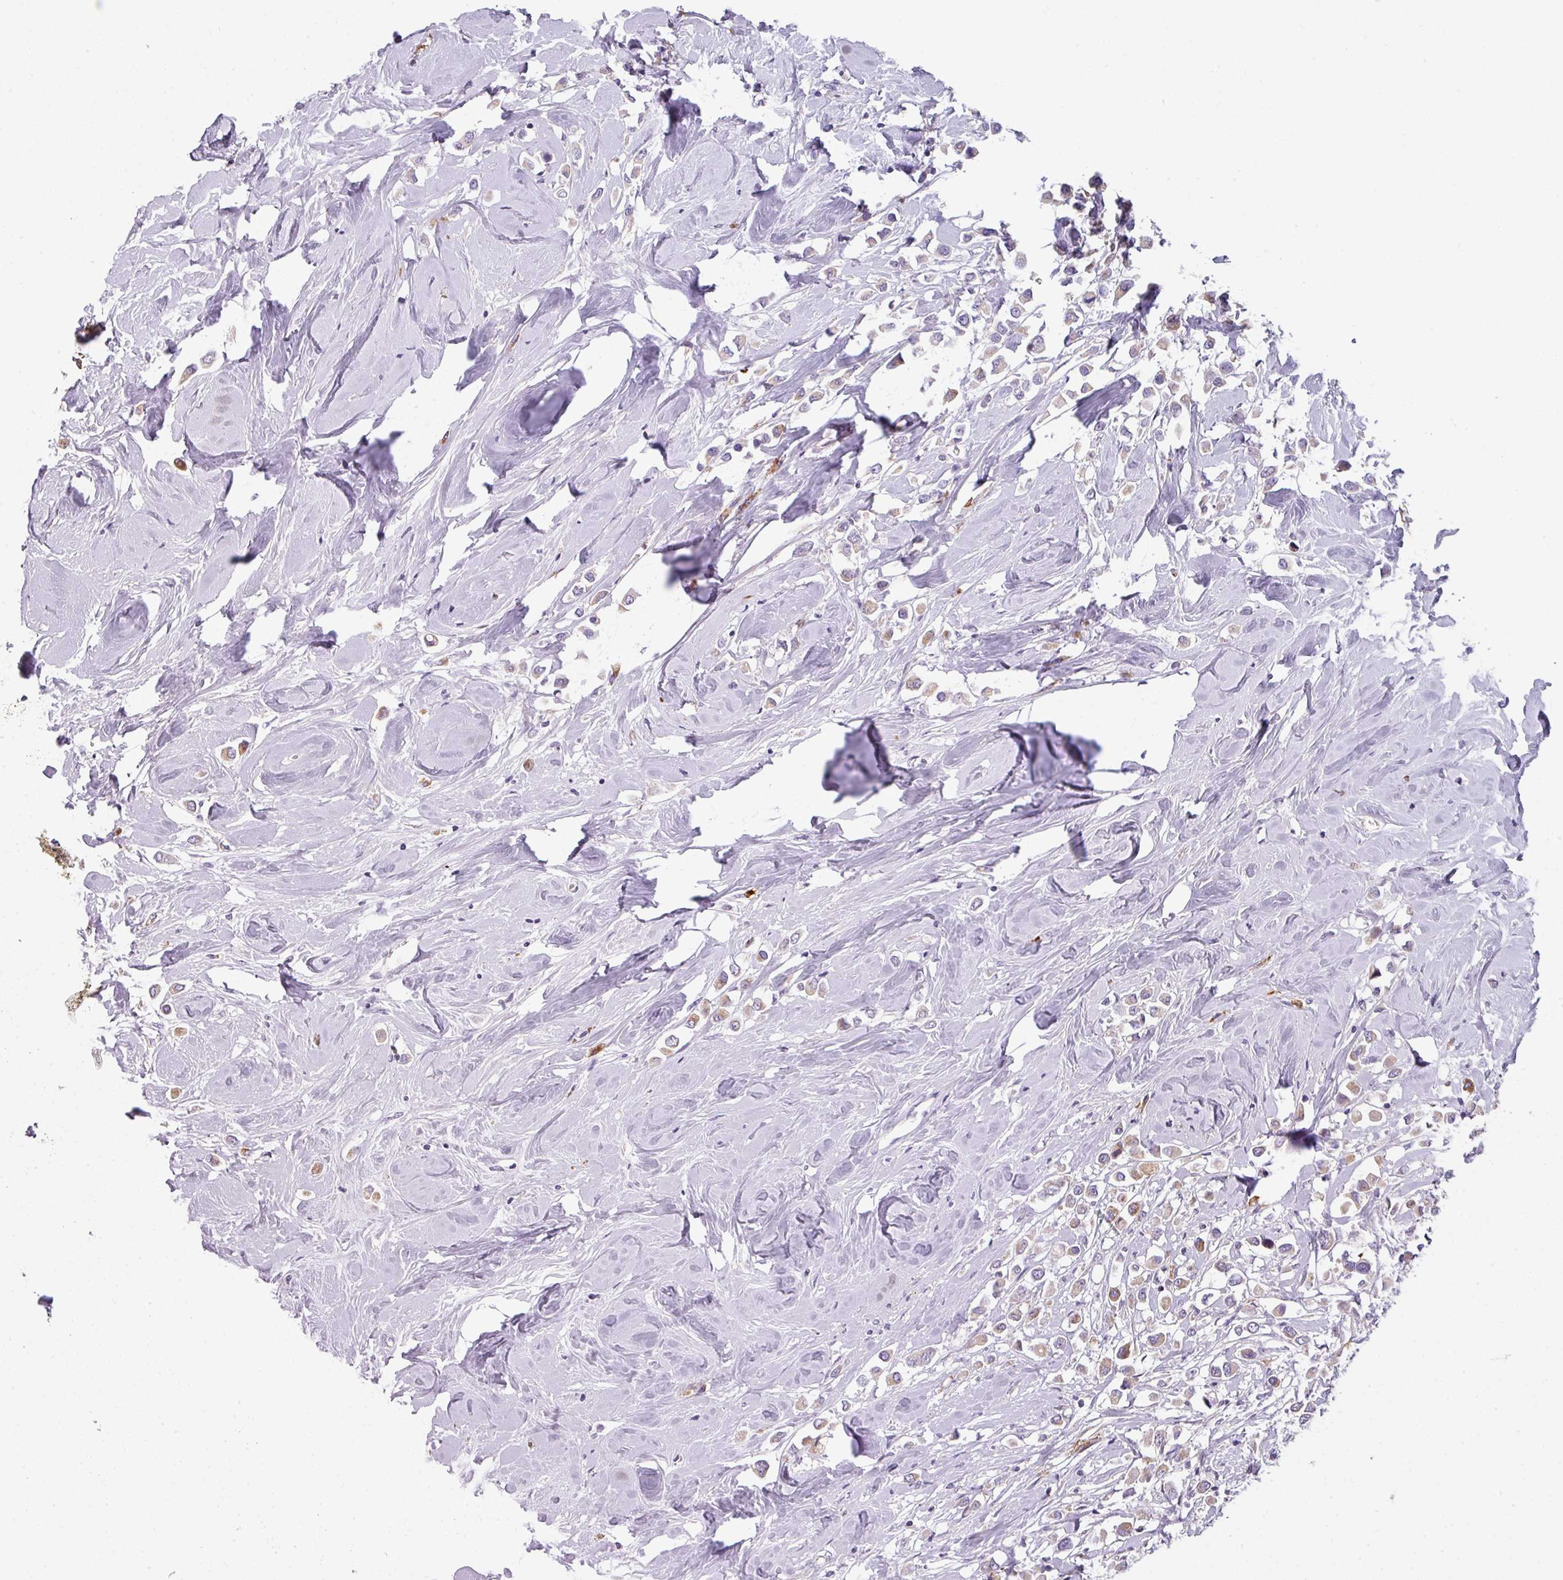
{"staining": {"intensity": "weak", "quantity": "25%-75%", "location": "cytoplasmic/membranous"}, "tissue": "breast cancer", "cell_type": "Tumor cells", "image_type": "cancer", "snomed": [{"axis": "morphology", "description": "Duct carcinoma"}, {"axis": "topography", "description": "Breast"}], "caption": "Tumor cells show low levels of weak cytoplasmic/membranous positivity in about 25%-75% of cells in breast cancer.", "gene": "C2orf68", "patient": {"sex": "female", "age": 61}}